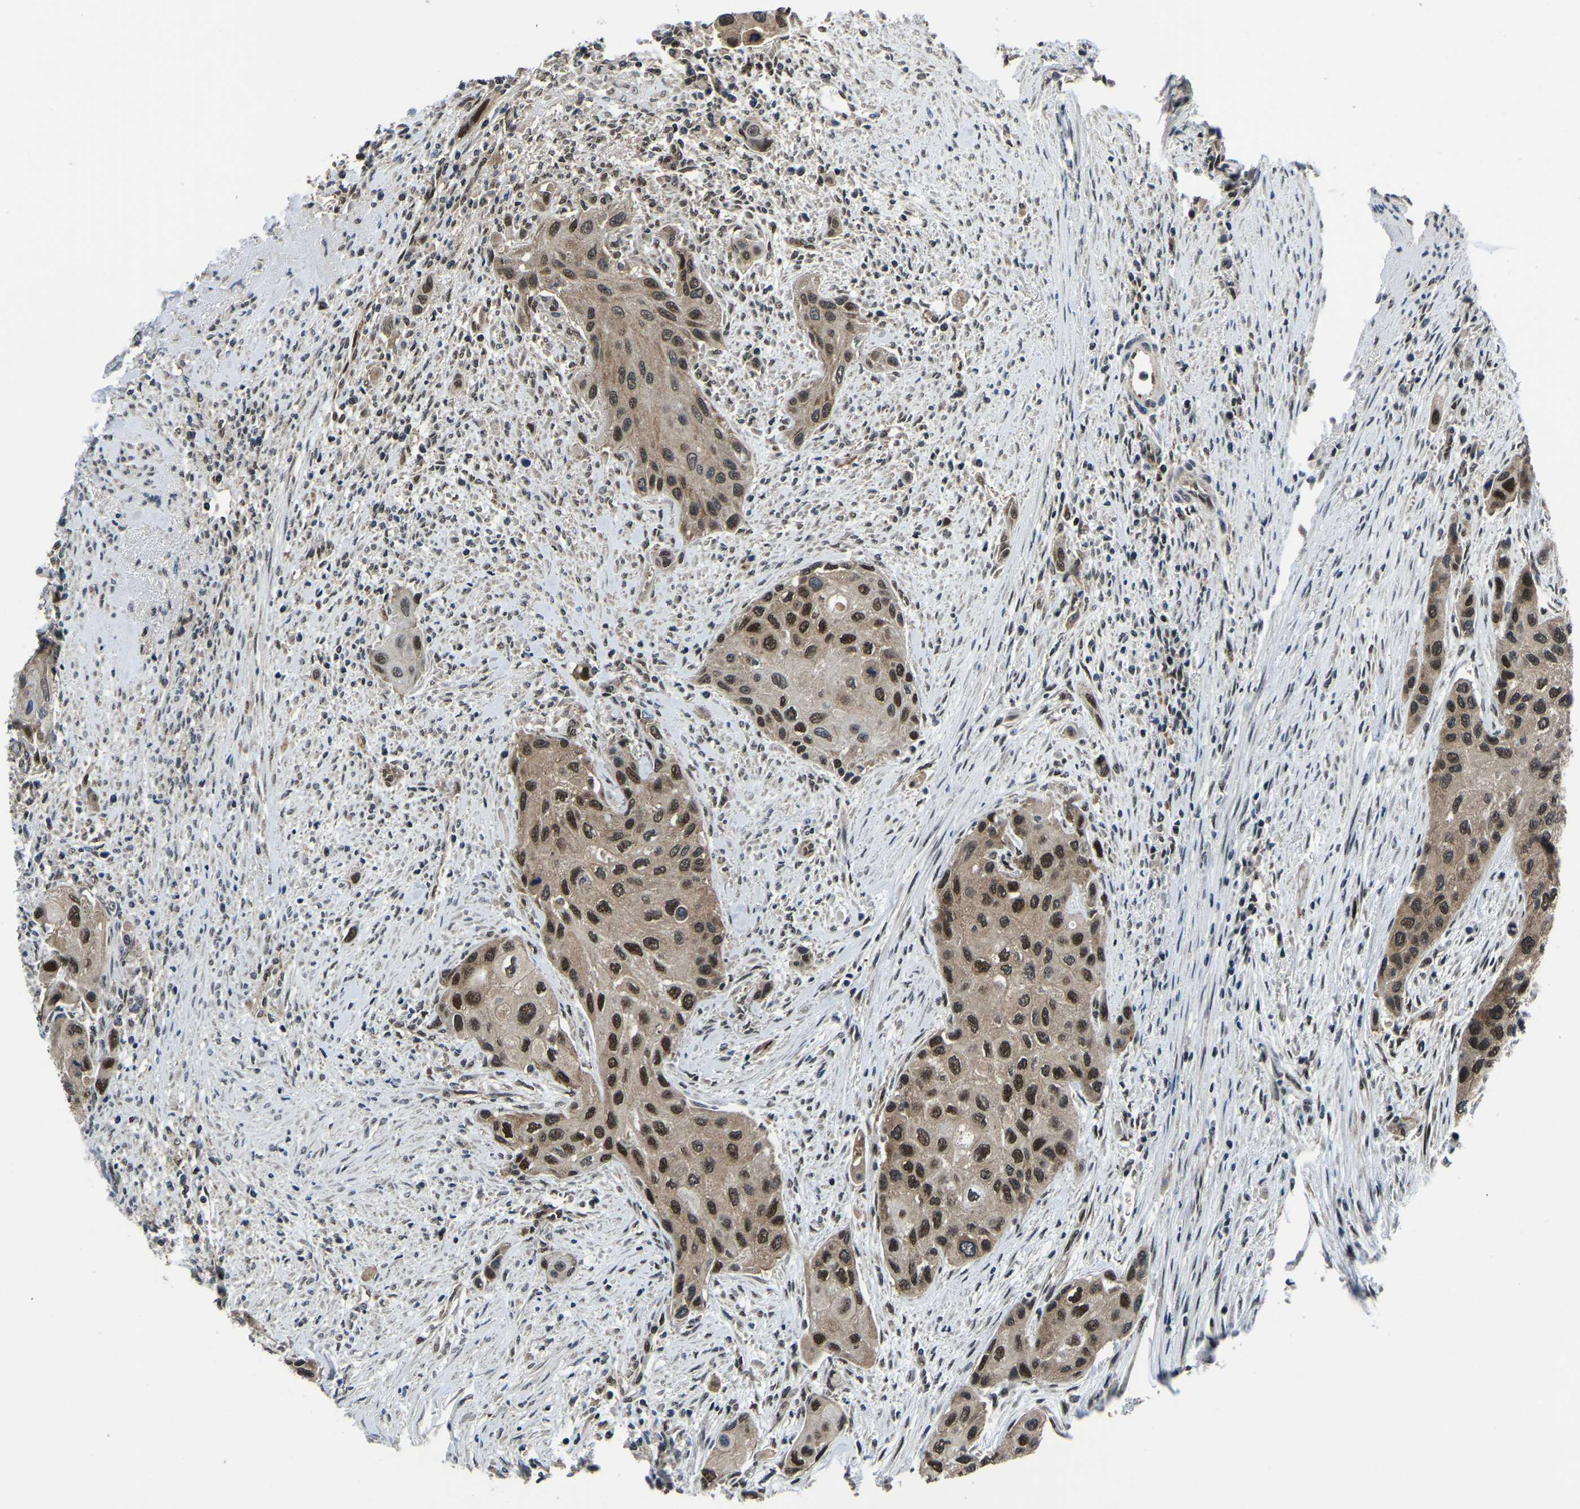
{"staining": {"intensity": "moderate", "quantity": ">75%", "location": "cytoplasmic/membranous,nuclear"}, "tissue": "urothelial cancer", "cell_type": "Tumor cells", "image_type": "cancer", "snomed": [{"axis": "morphology", "description": "Urothelial carcinoma, High grade"}, {"axis": "topography", "description": "Urinary bladder"}], "caption": "A medium amount of moderate cytoplasmic/membranous and nuclear positivity is present in about >75% of tumor cells in urothelial carcinoma (high-grade) tissue. (brown staining indicates protein expression, while blue staining denotes nuclei).", "gene": "DFFA", "patient": {"sex": "female", "age": 56}}